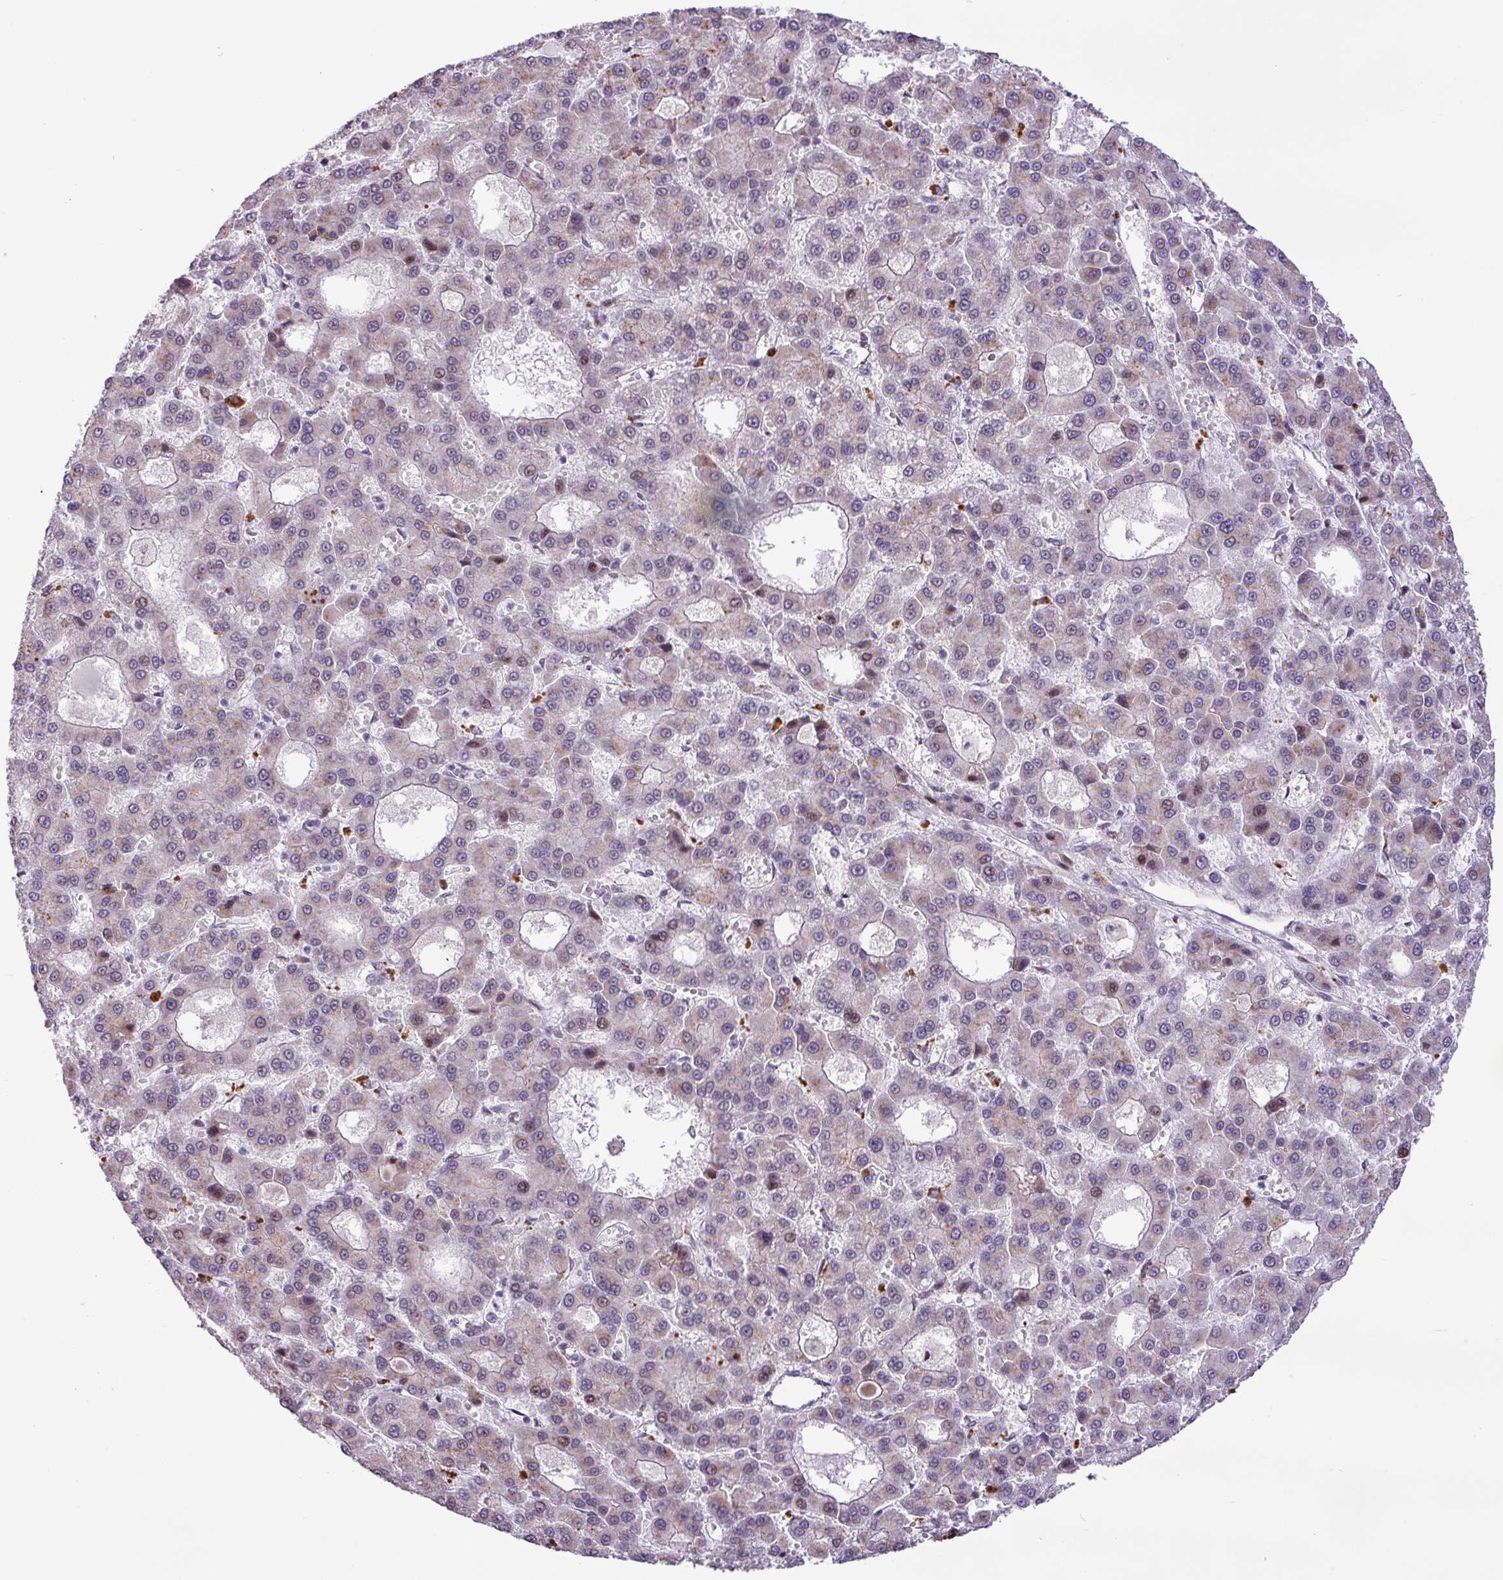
{"staining": {"intensity": "moderate", "quantity": "<25%", "location": "nuclear"}, "tissue": "liver cancer", "cell_type": "Tumor cells", "image_type": "cancer", "snomed": [{"axis": "morphology", "description": "Carcinoma, Hepatocellular, NOS"}, {"axis": "topography", "description": "Liver"}], "caption": "Liver cancer (hepatocellular carcinoma) stained for a protein (brown) demonstrates moderate nuclear positive positivity in about <25% of tumor cells.", "gene": "ZNF354A", "patient": {"sex": "male", "age": 70}}